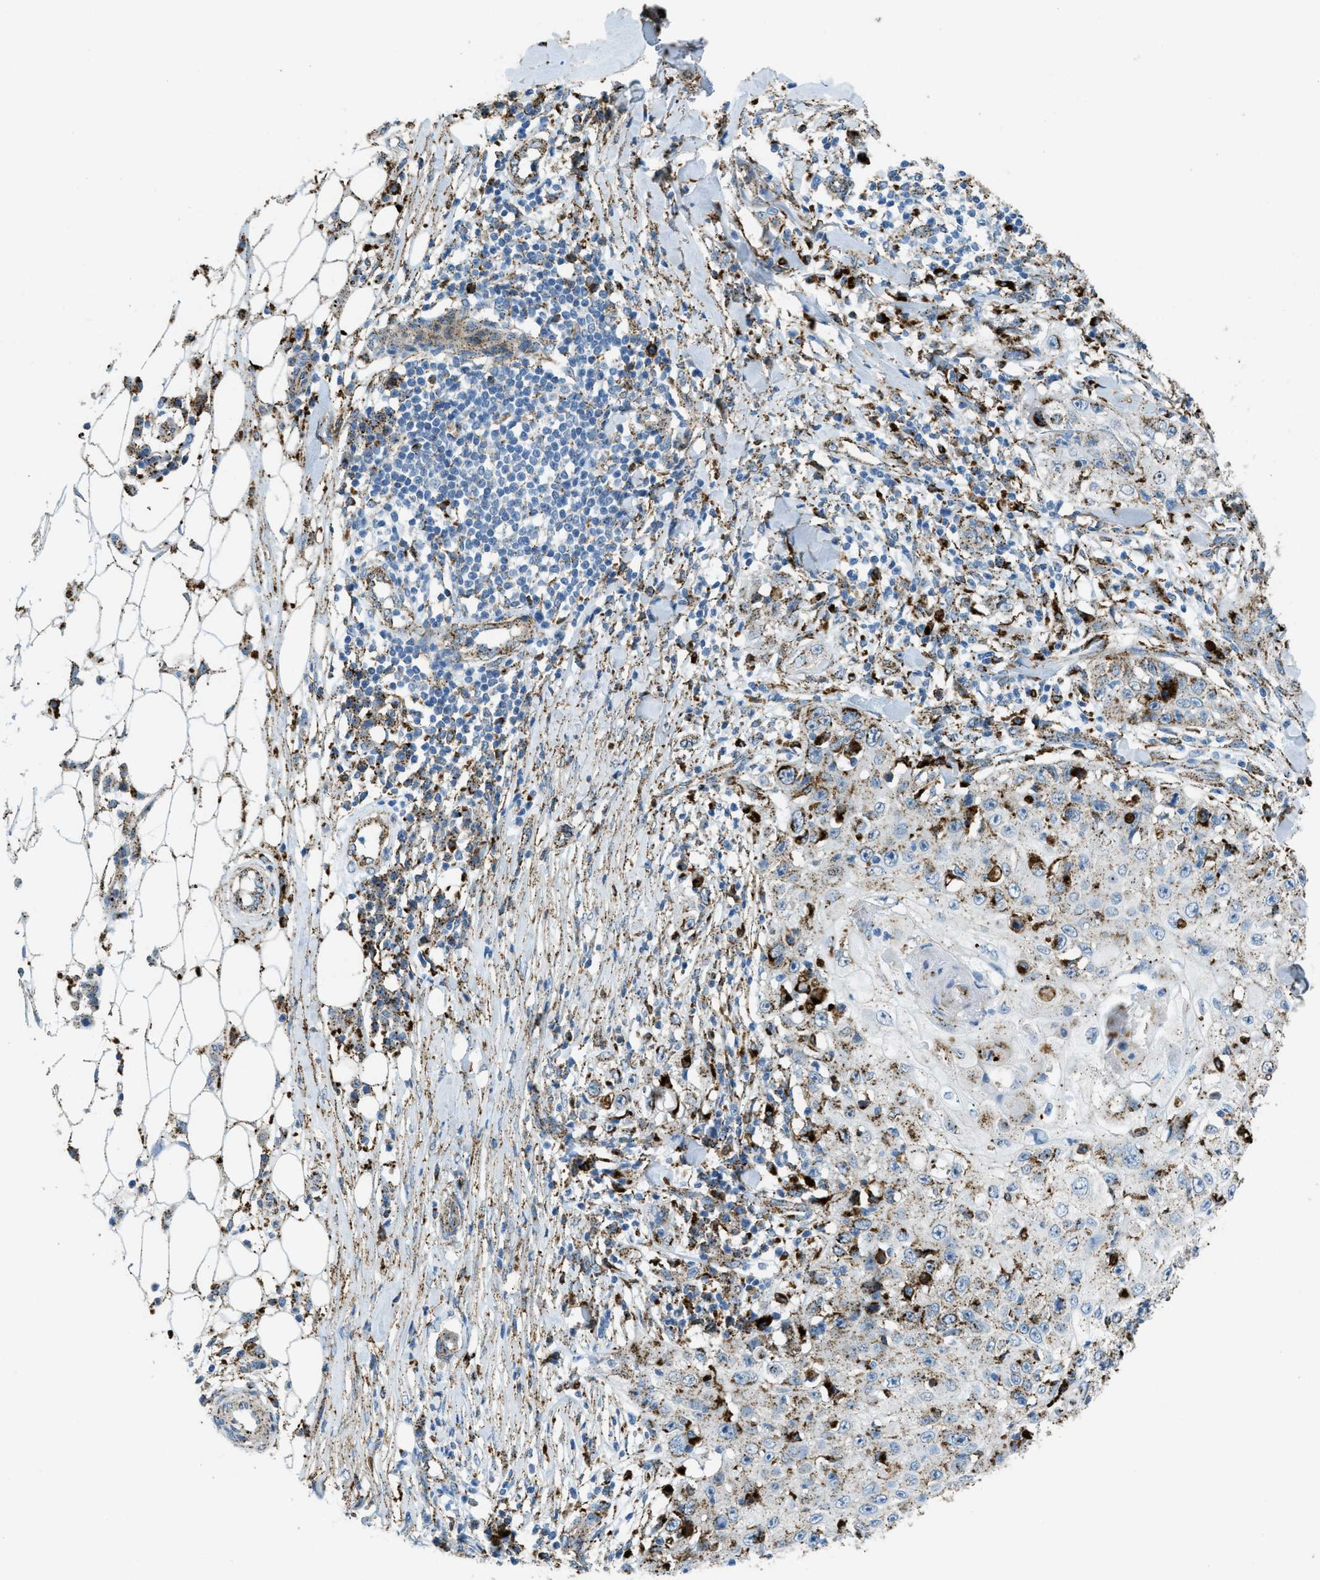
{"staining": {"intensity": "strong", "quantity": "25%-75%", "location": "cytoplasmic/membranous"}, "tissue": "skin cancer", "cell_type": "Tumor cells", "image_type": "cancer", "snomed": [{"axis": "morphology", "description": "Squamous cell carcinoma, NOS"}, {"axis": "topography", "description": "Skin"}], "caption": "A brown stain shows strong cytoplasmic/membranous staining of a protein in skin squamous cell carcinoma tumor cells.", "gene": "SCARB2", "patient": {"sex": "male", "age": 86}}